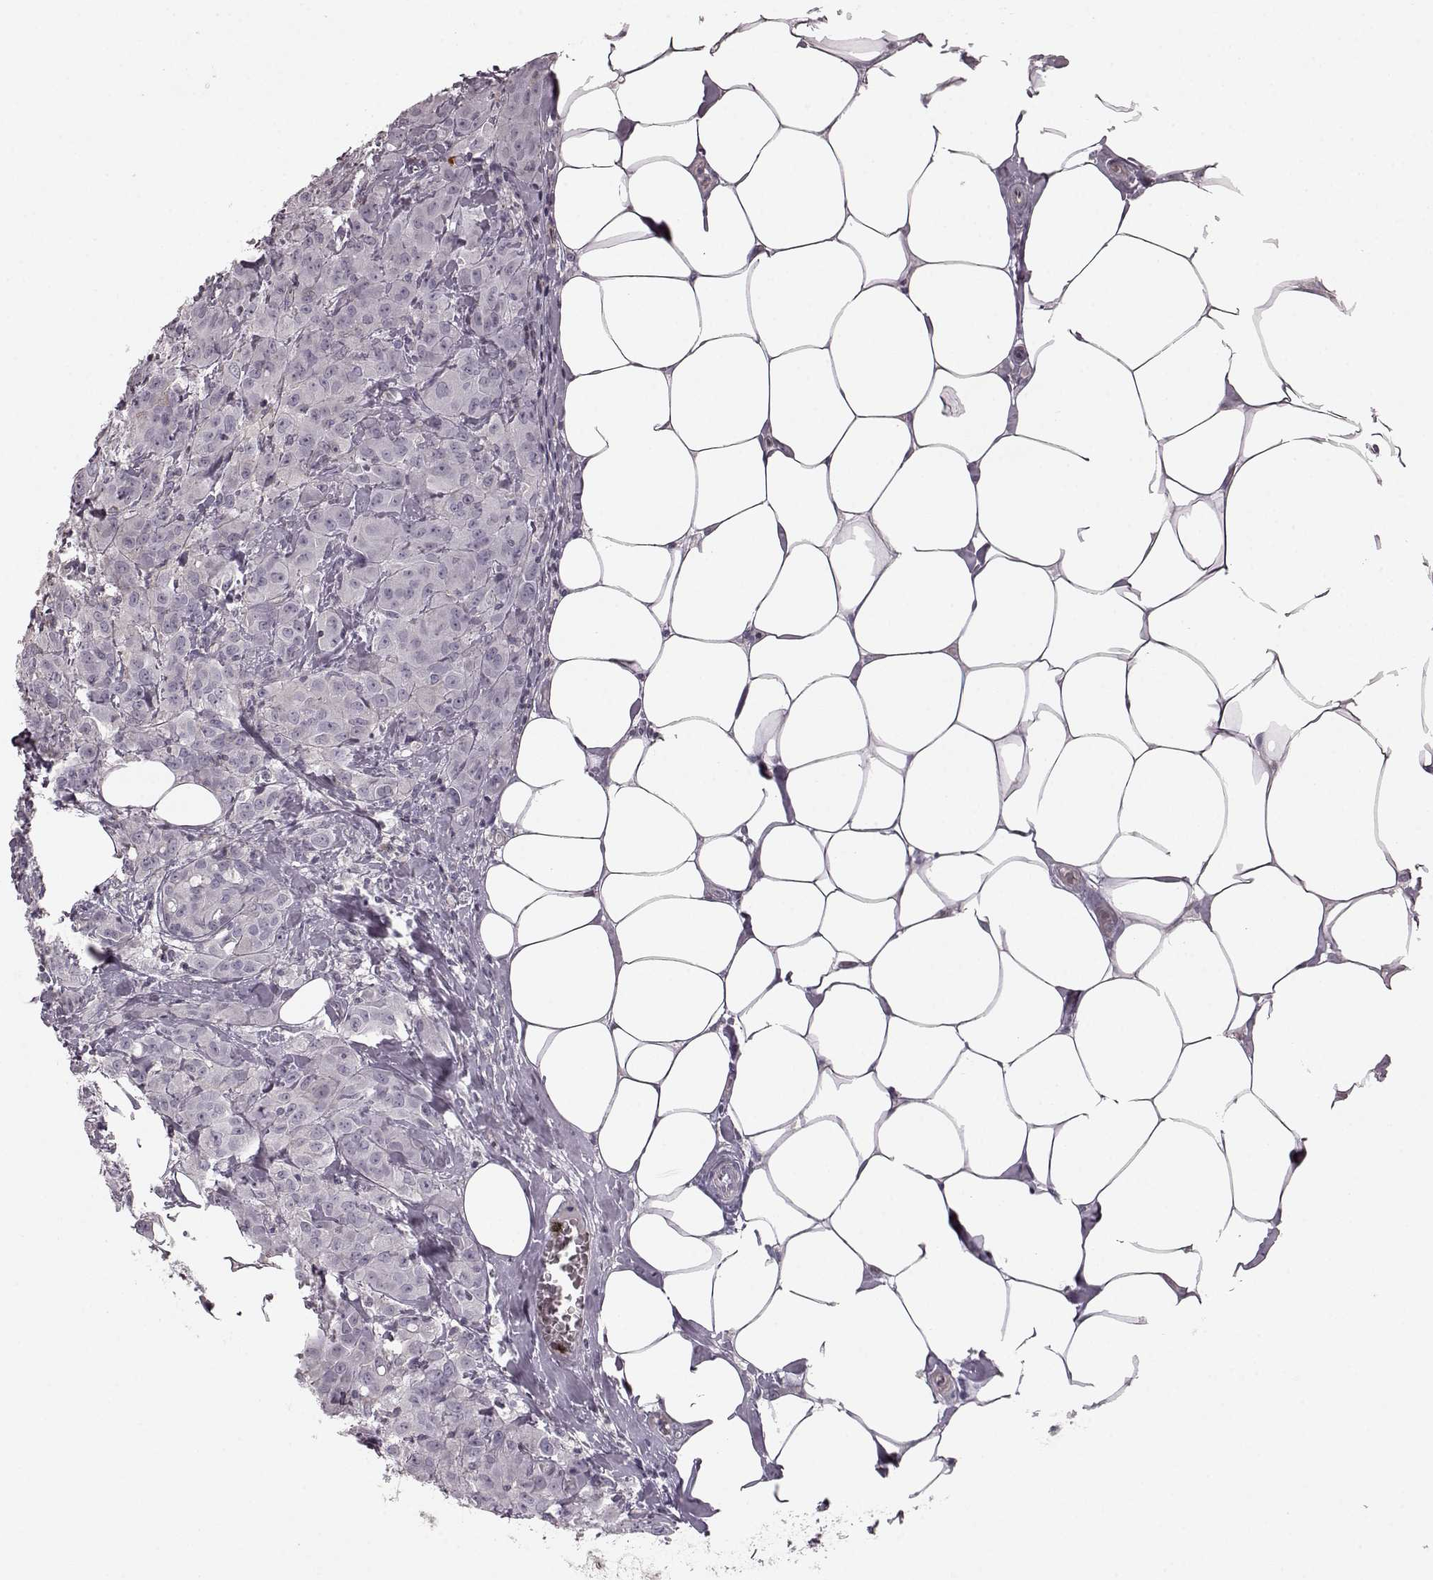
{"staining": {"intensity": "negative", "quantity": "none", "location": "none"}, "tissue": "breast cancer", "cell_type": "Tumor cells", "image_type": "cancer", "snomed": [{"axis": "morphology", "description": "Normal tissue, NOS"}, {"axis": "morphology", "description": "Duct carcinoma"}, {"axis": "topography", "description": "Breast"}], "caption": "An image of human breast cancer is negative for staining in tumor cells.", "gene": "PDCD1", "patient": {"sex": "female", "age": 43}}